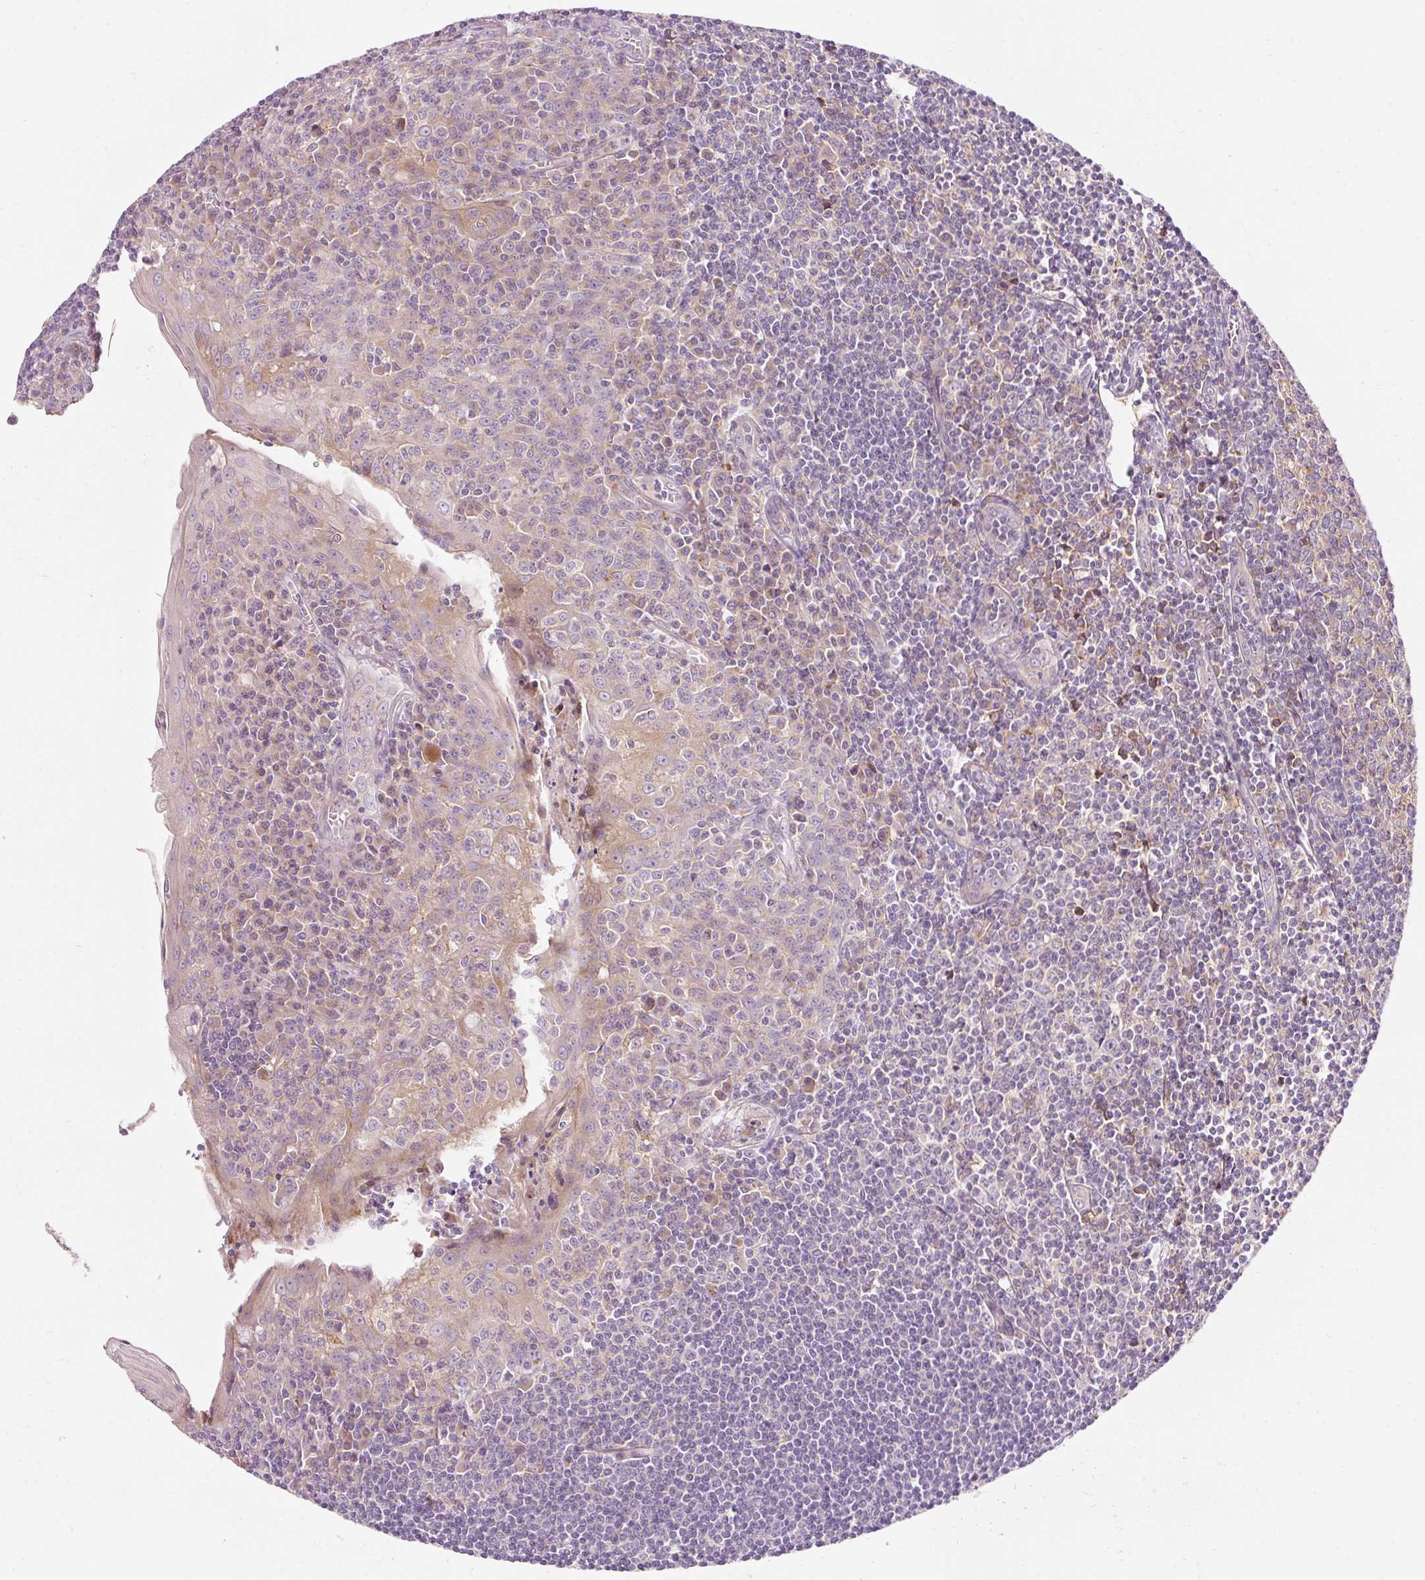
{"staining": {"intensity": "moderate", "quantity": "<25%", "location": "cytoplasmic/membranous"}, "tissue": "tonsil", "cell_type": "Germinal center cells", "image_type": "normal", "snomed": [{"axis": "morphology", "description": "Normal tissue, NOS"}, {"axis": "topography", "description": "Tonsil"}], "caption": "Protein expression by immunohistochemistry reveals moderate cytoplasmic/membranous staining in approximately <25% of germinal center cells in unremarkable tonsil. (DAB IHC, brown staining for protein, blue staining for nuclei).", "gene": "NAPA", "patient": {"sex": "male", "age": 27}}